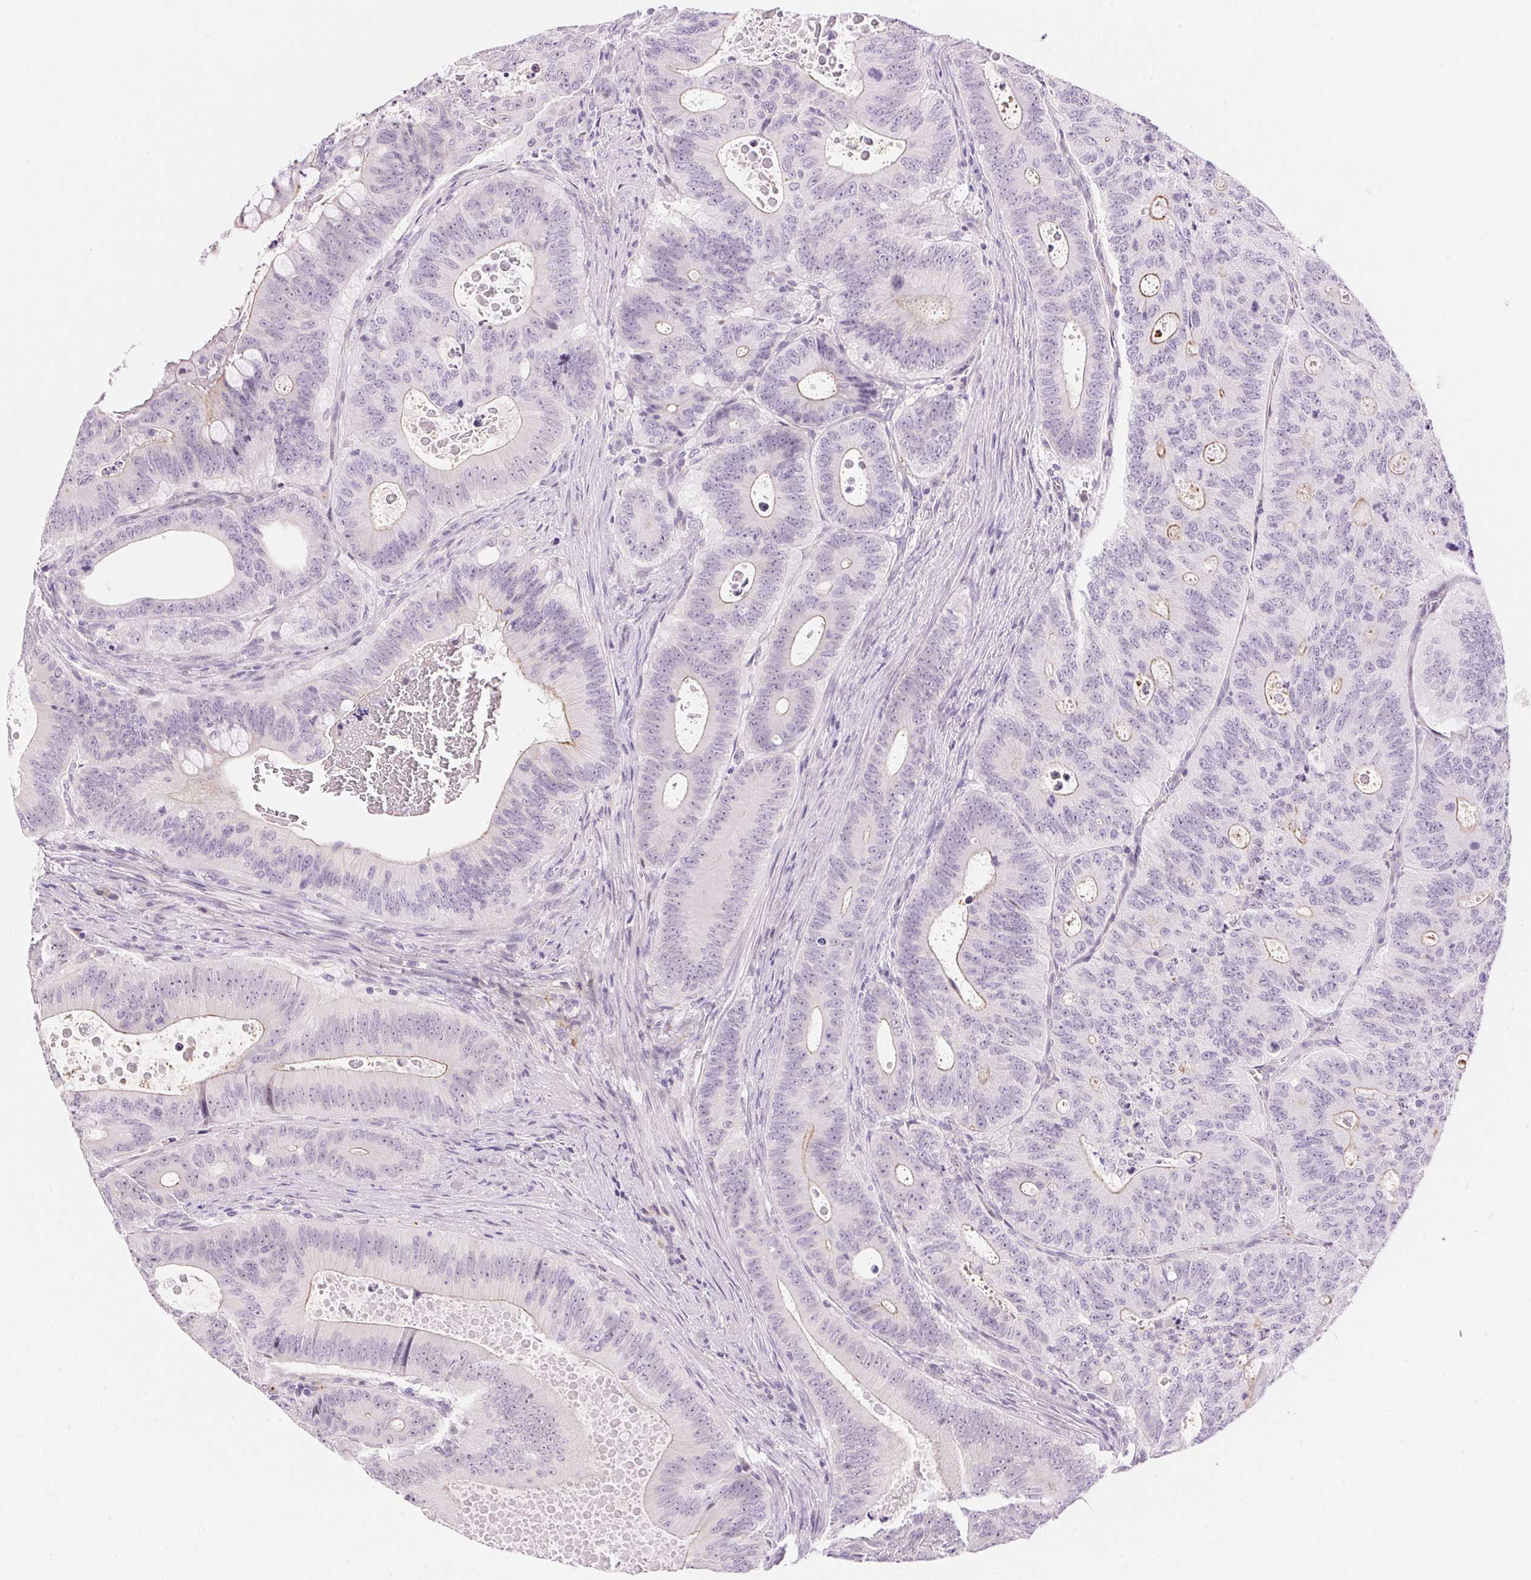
{"staining": {"intensity": "weak", "quantity": "<25%", "location": "cytoplasmic/membranous"}, "tissue": "colorectal cancer", "cell_type": "Tumor cells", "image_type": "cancer", "snomed": [{"axis": "morphology", "description": "Adenocarcinoma, NOS"}, {"axis": "topography", "description": "Colon"}], "caption": "There is no significant expression in tumor cells of colorectal cancer.", "gene": "TEKT1", "patient": {"sex": "male", "age": 62}}